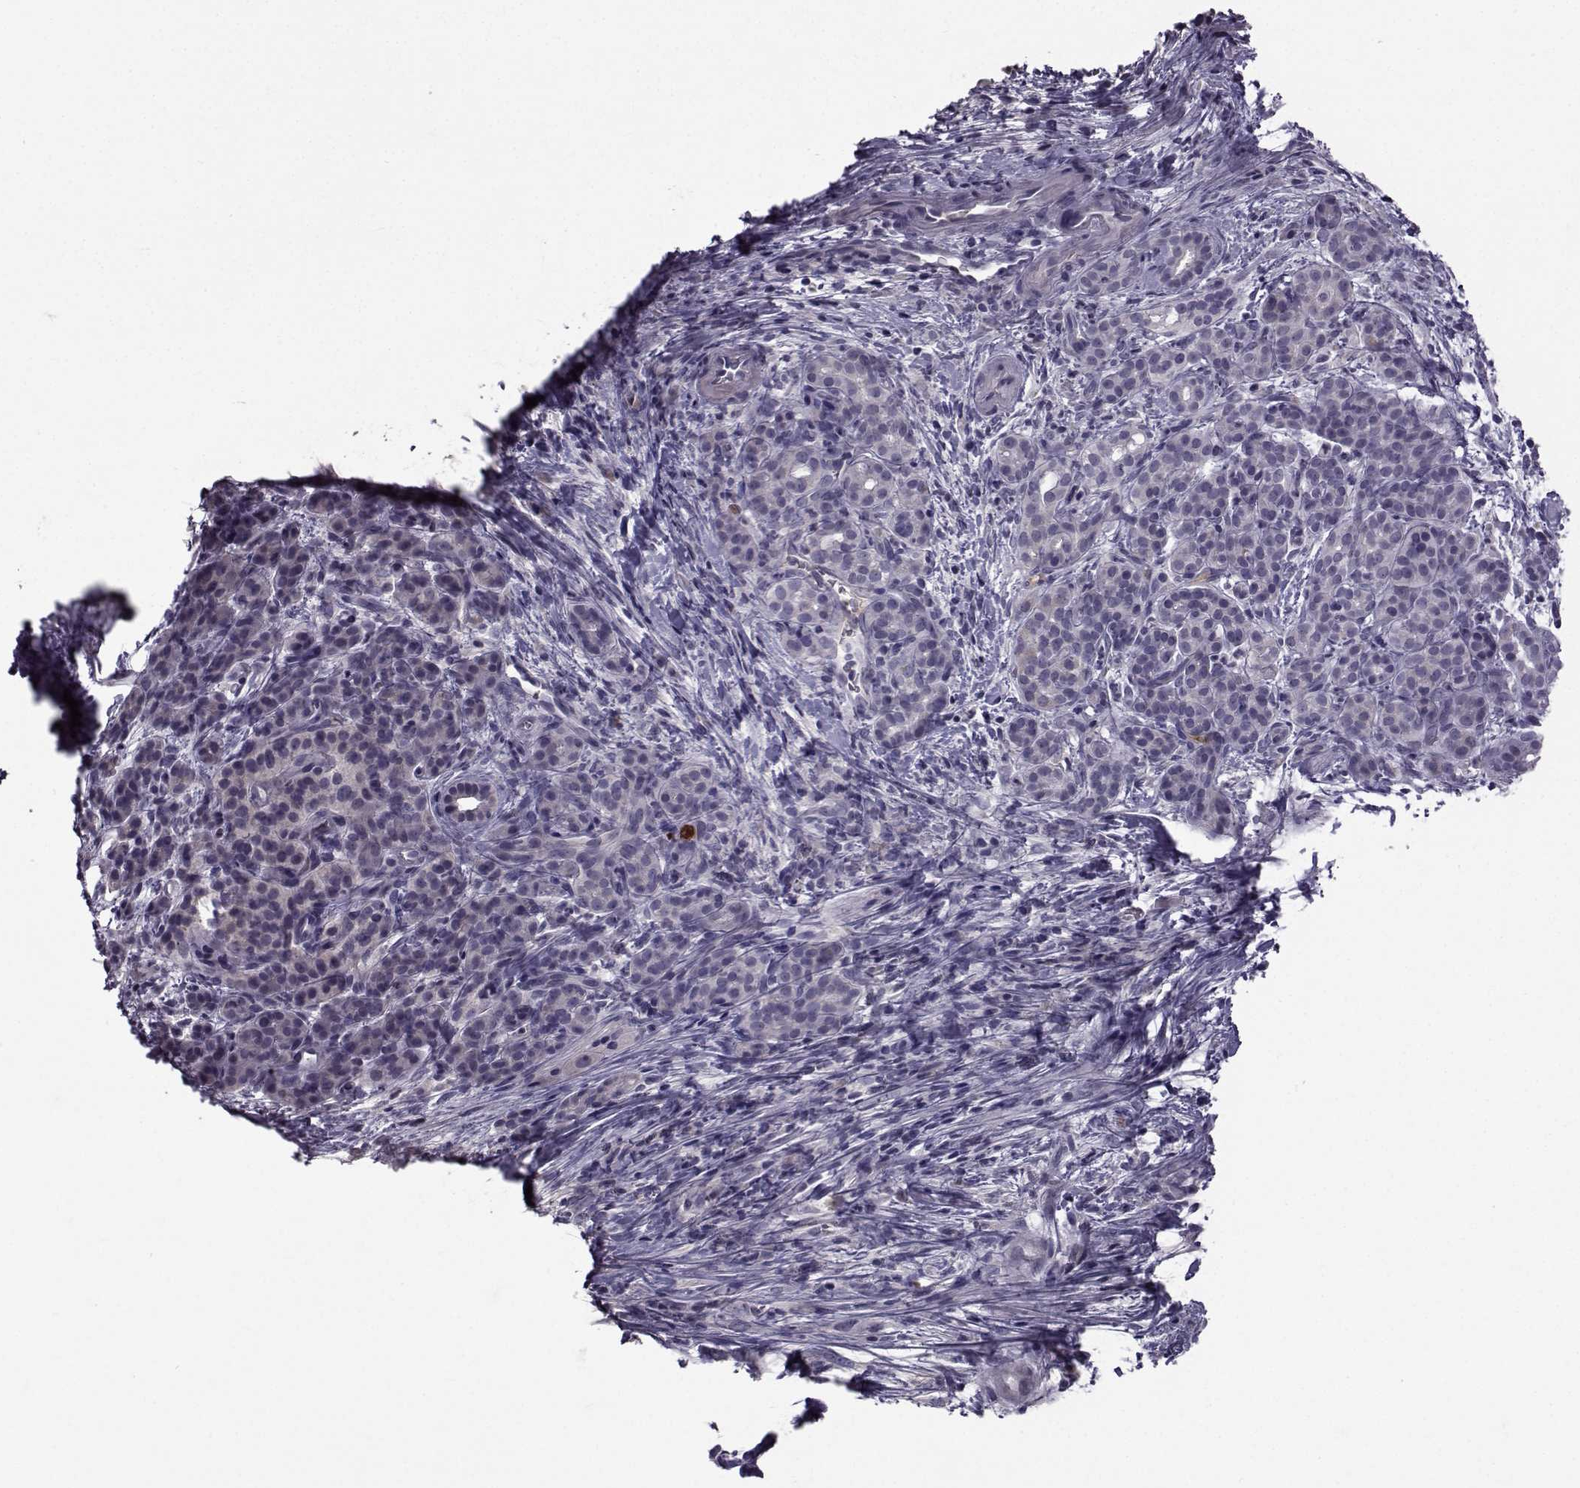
{"staining": {"intensity": "negative", "quantity": "none", "location": "none"}, "tissue": "pancreatic cancer", "cell_type": "Tumor cells", "image_type": "cancer", "snomed": [{"axis": "morphology", "description": "Adenocarcinoma, NOS"}, {"axis": "topography", "description": "Pancreas"}], "caption": "Immunohistochemistry micrograph of neoplastic tissue: pancreatic adenocarcinoma stained with DAB demonstrates no significant protein positivity in tumor cells.", "gene": "TNFRSF11B", "patient": {"sex": "male", "age": 44}}